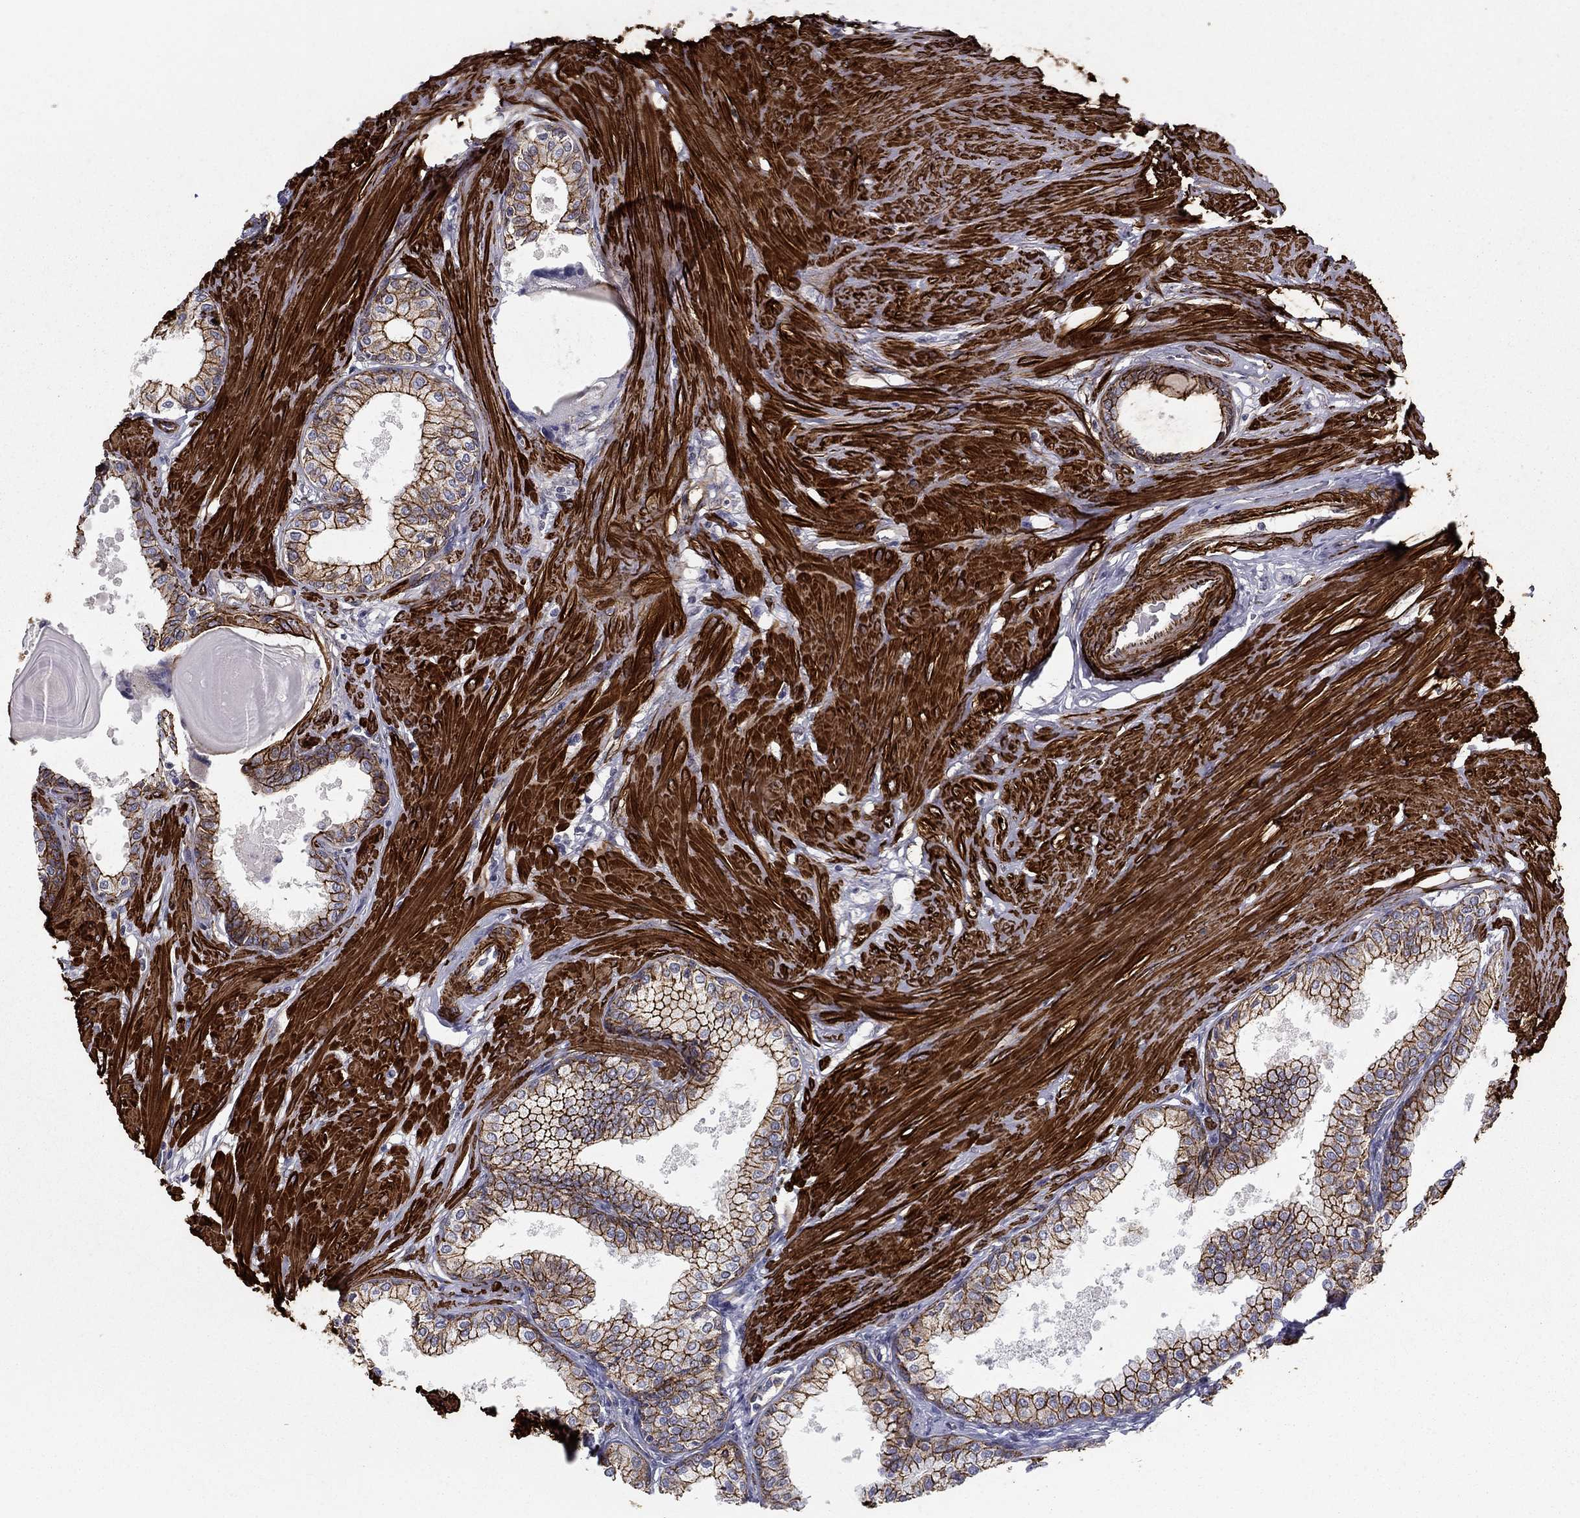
{"staining": {"intensity": "strong", "quantity": ">75%", "location": "cytoplasmic/membranous"}, "tissue": "prostate", "cell_type": "Glandular cells", "image_type": "normal", "snomed": [{"axis": "morphology", "description": "Normal tissue, NOS"}, {"axis": "topography", "description": "Prostate"}], "caption": "IHC micrograph of normal human prostate stained for a protein (brown), which demonstrates high levels of strong cytoplasmic/membranous positivity in about >75% of glandular cells.", "gene": "KRBA1", "patient": {"sex": "male", "age": 63}}